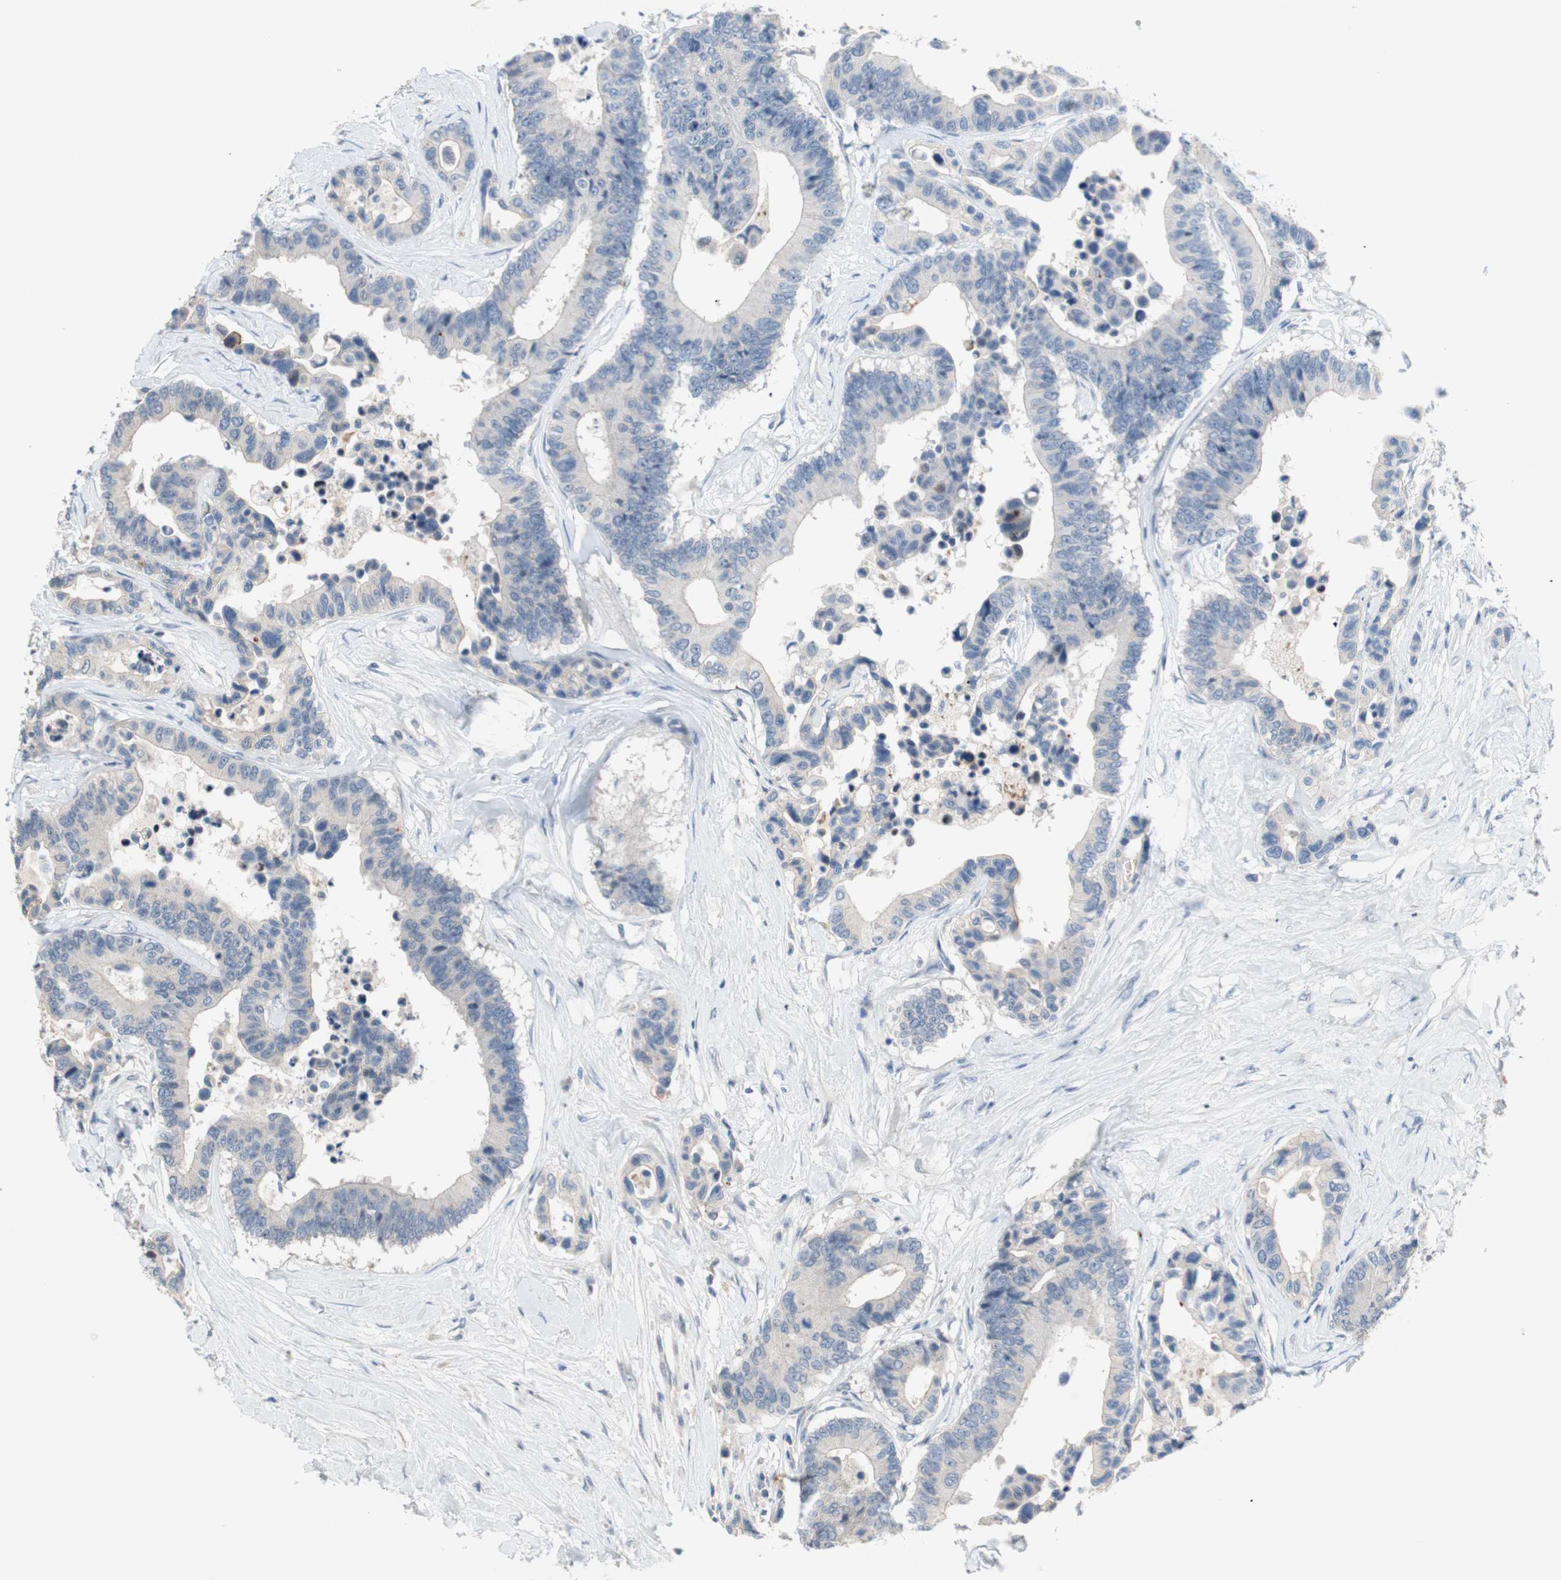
{"staining": {"intensity": "negative", "quantity": "none", "location": "none"}, "tissue": "colorectal cancer", "cell_type": "Tumor cells", "image_type": "cancer", "snomed": [{"axis": "morphology", "description": "Normal tissue, NOS"}, {"axis": "morphology", "description": "Adenocarcinoma, NOS"}, {"axis": "topography", "description": "Colon"}], "caption": "Image shows no significant protein expression in tumor cells of adenocarcinoma (colorectal).", "gene": "PDZK1", "patient": {"sex": "male", "age": 82}}